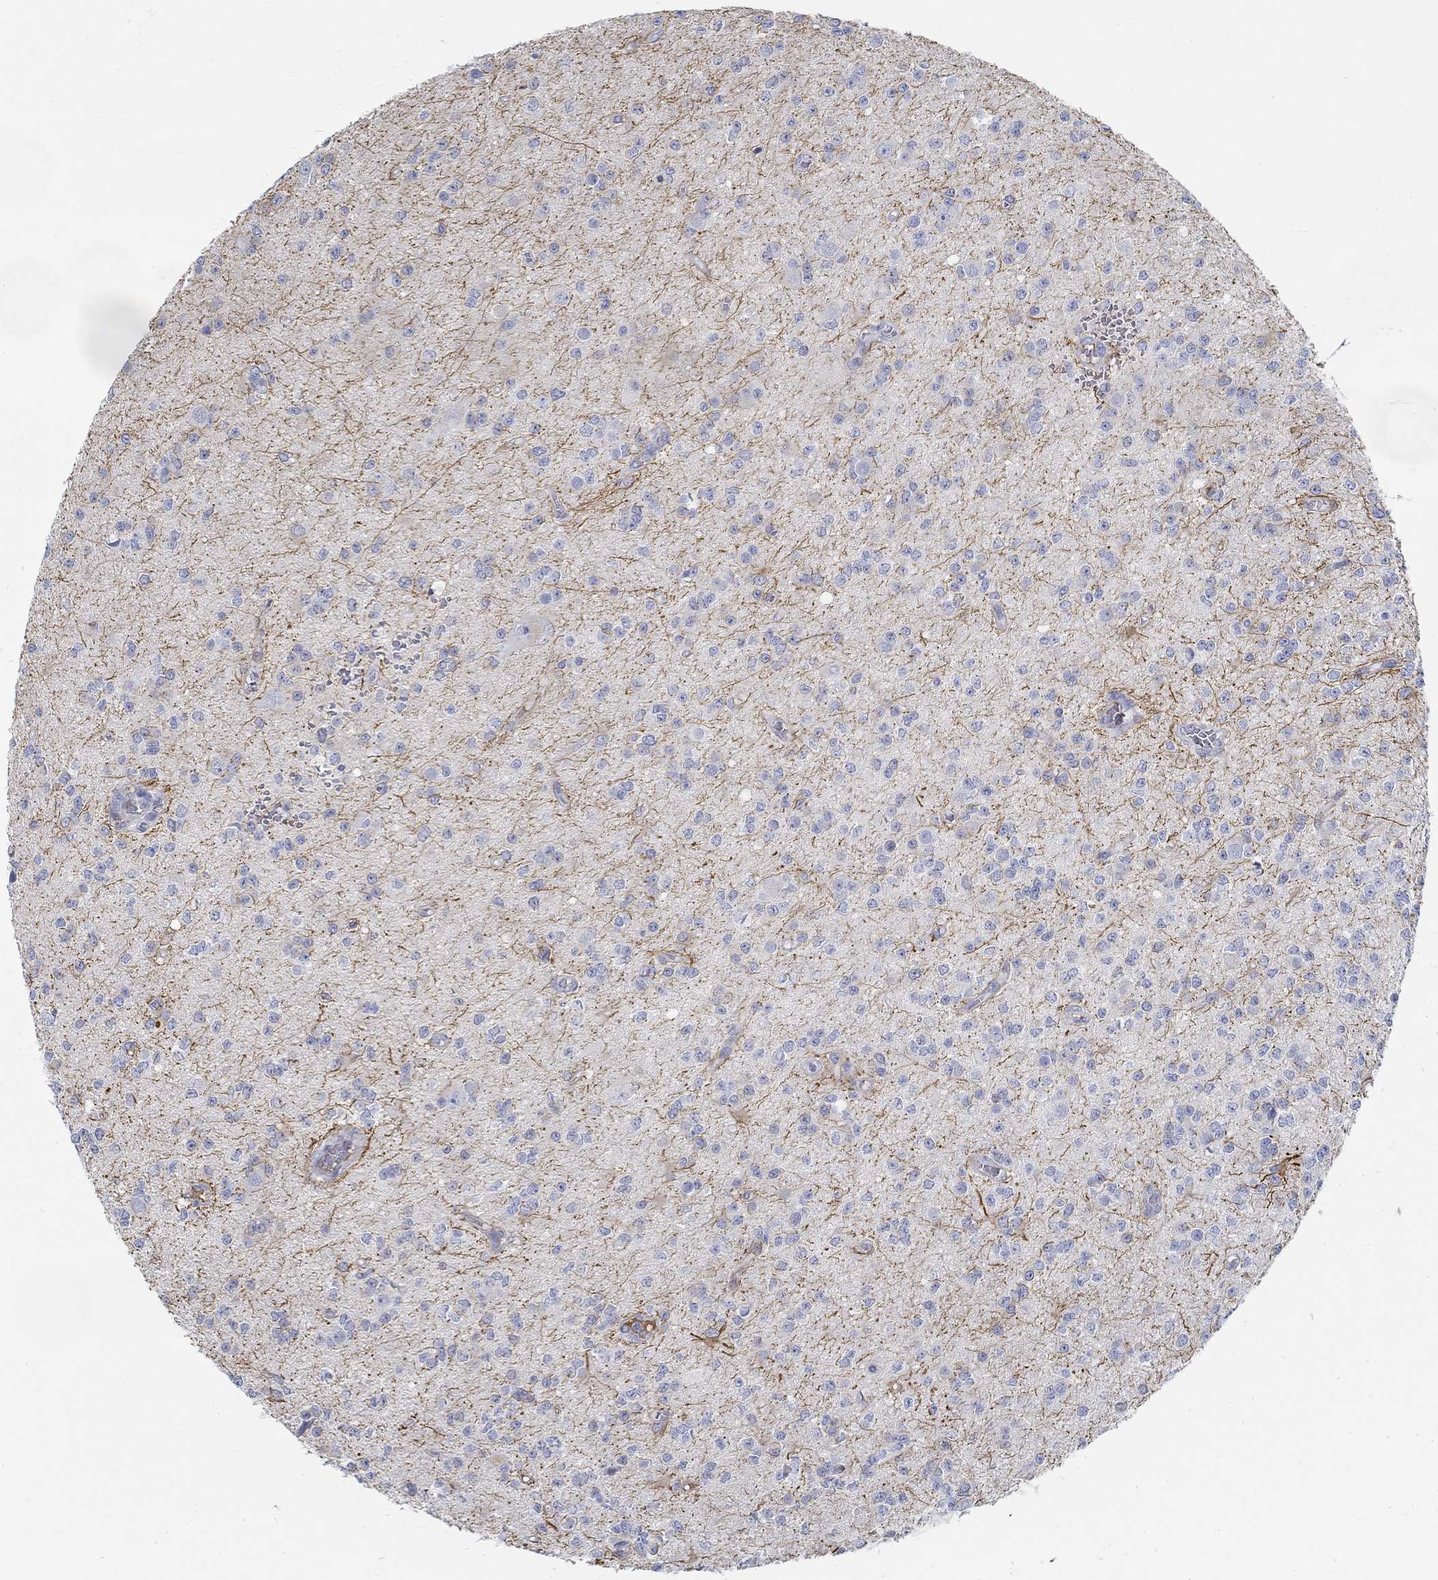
{"staining": {"intensity": "strong", "quantity": "<25%", "location": "cytoplasmic/membranous"}, "tissue": "glioma", "cell_type": "Tumor cells", "image_type": "cancer", "snomed": [{"axis": "morphology", "description": "Glioma, malignant, Low grade"}, {"axis": "topography", "description": "Brain"}], "caption": "Brown immunohistochemical staining in human malignant glioma (low-grade) displays strong cytoplasmic/membranous expression in approximately <25% of tumor cells.", "gene": "SNTG2", "patient": {"sex": "female", "age": 45}}